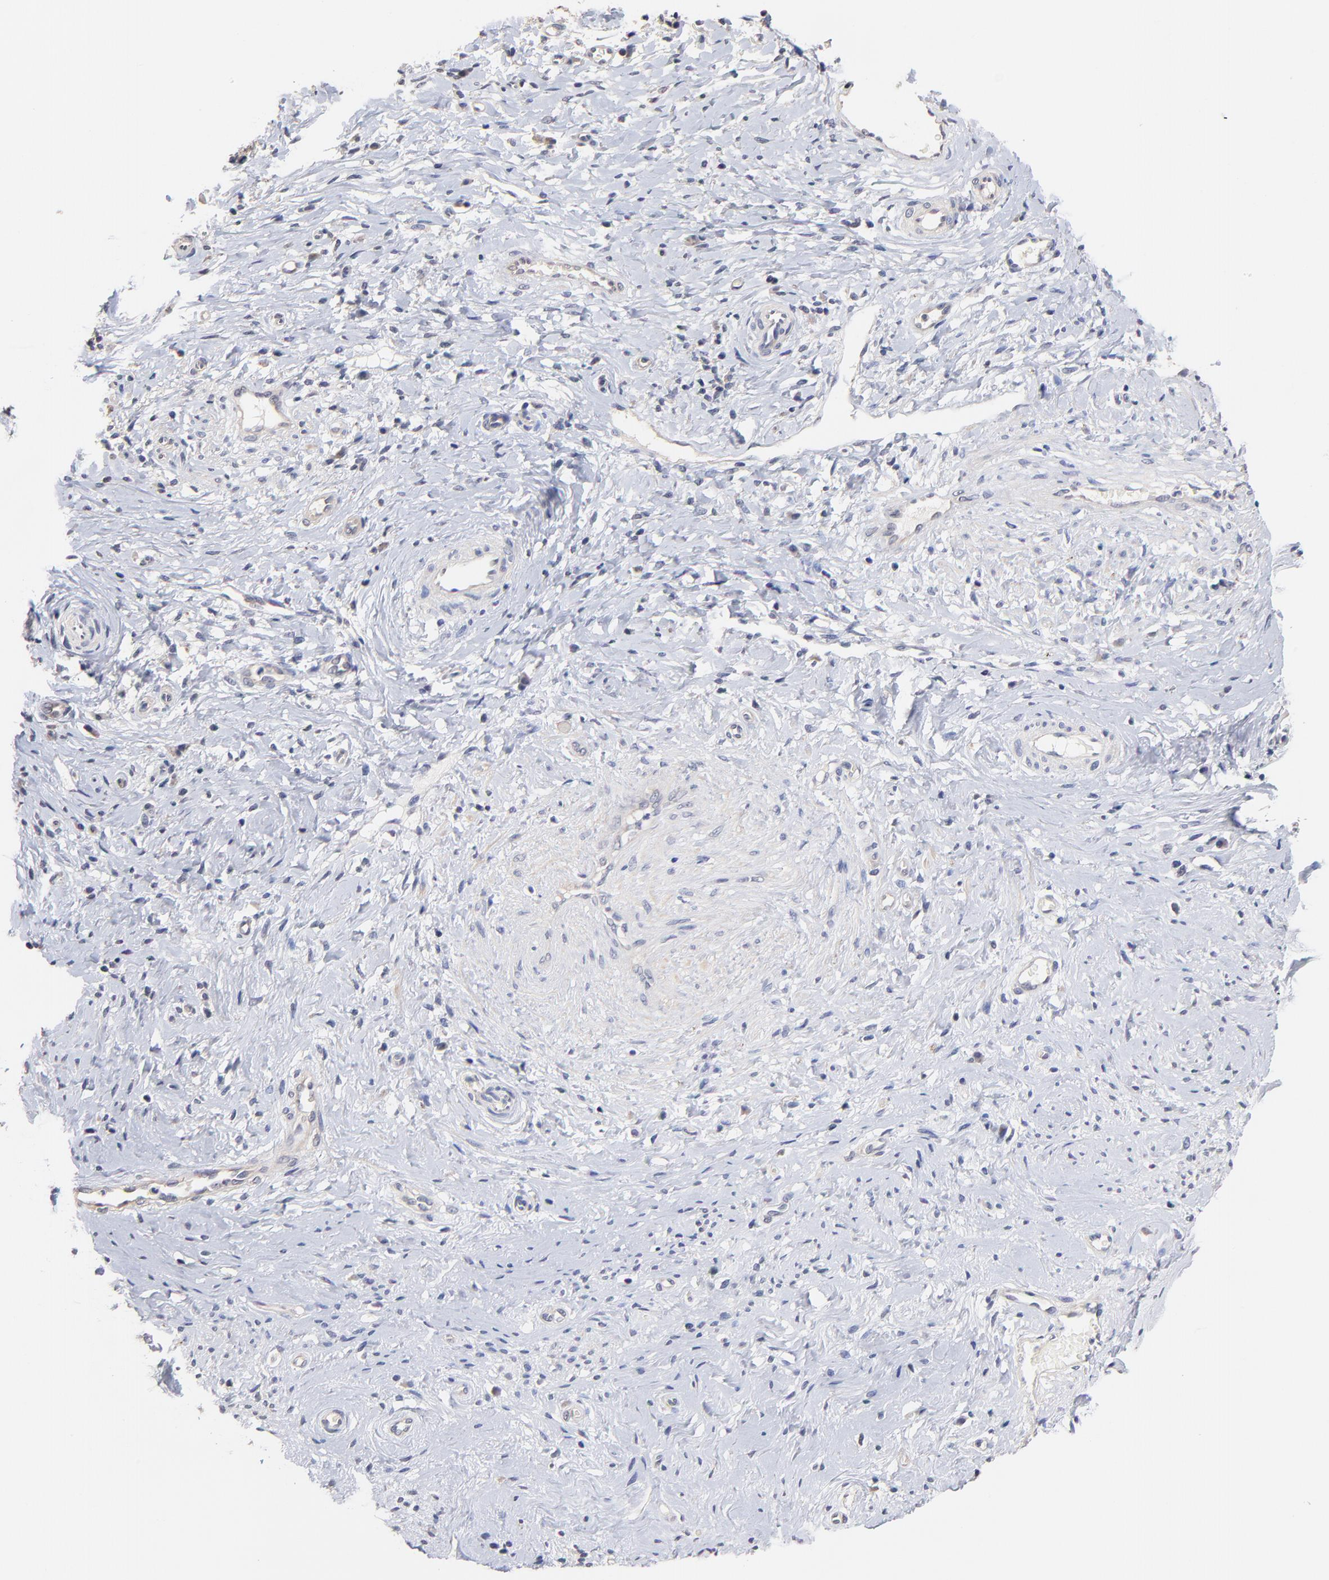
{"staining": {"intensity": "negative", "quantity": "none", "location": "none"}, "tissue": "cervical cancer", "cell_type": "Tumor cells", "image_type": "cancer", "snomed": [{"axis": "morphology", "description": "Normal tissue, NOS"}, {"axis": "morphology", "description": "Squamous cell carcinoma, NOS"}, {"axis": "topography", "description": "Cervix"}], "caption": "The histopathology image displays no staining of tumor cells in cervical cancer. (DAB immunohistochemistry (IHC) visualized using brightfield microscopy, high magnification).", "gene": "RIBC2", "patient": {"sex": "female", "age": 39}}